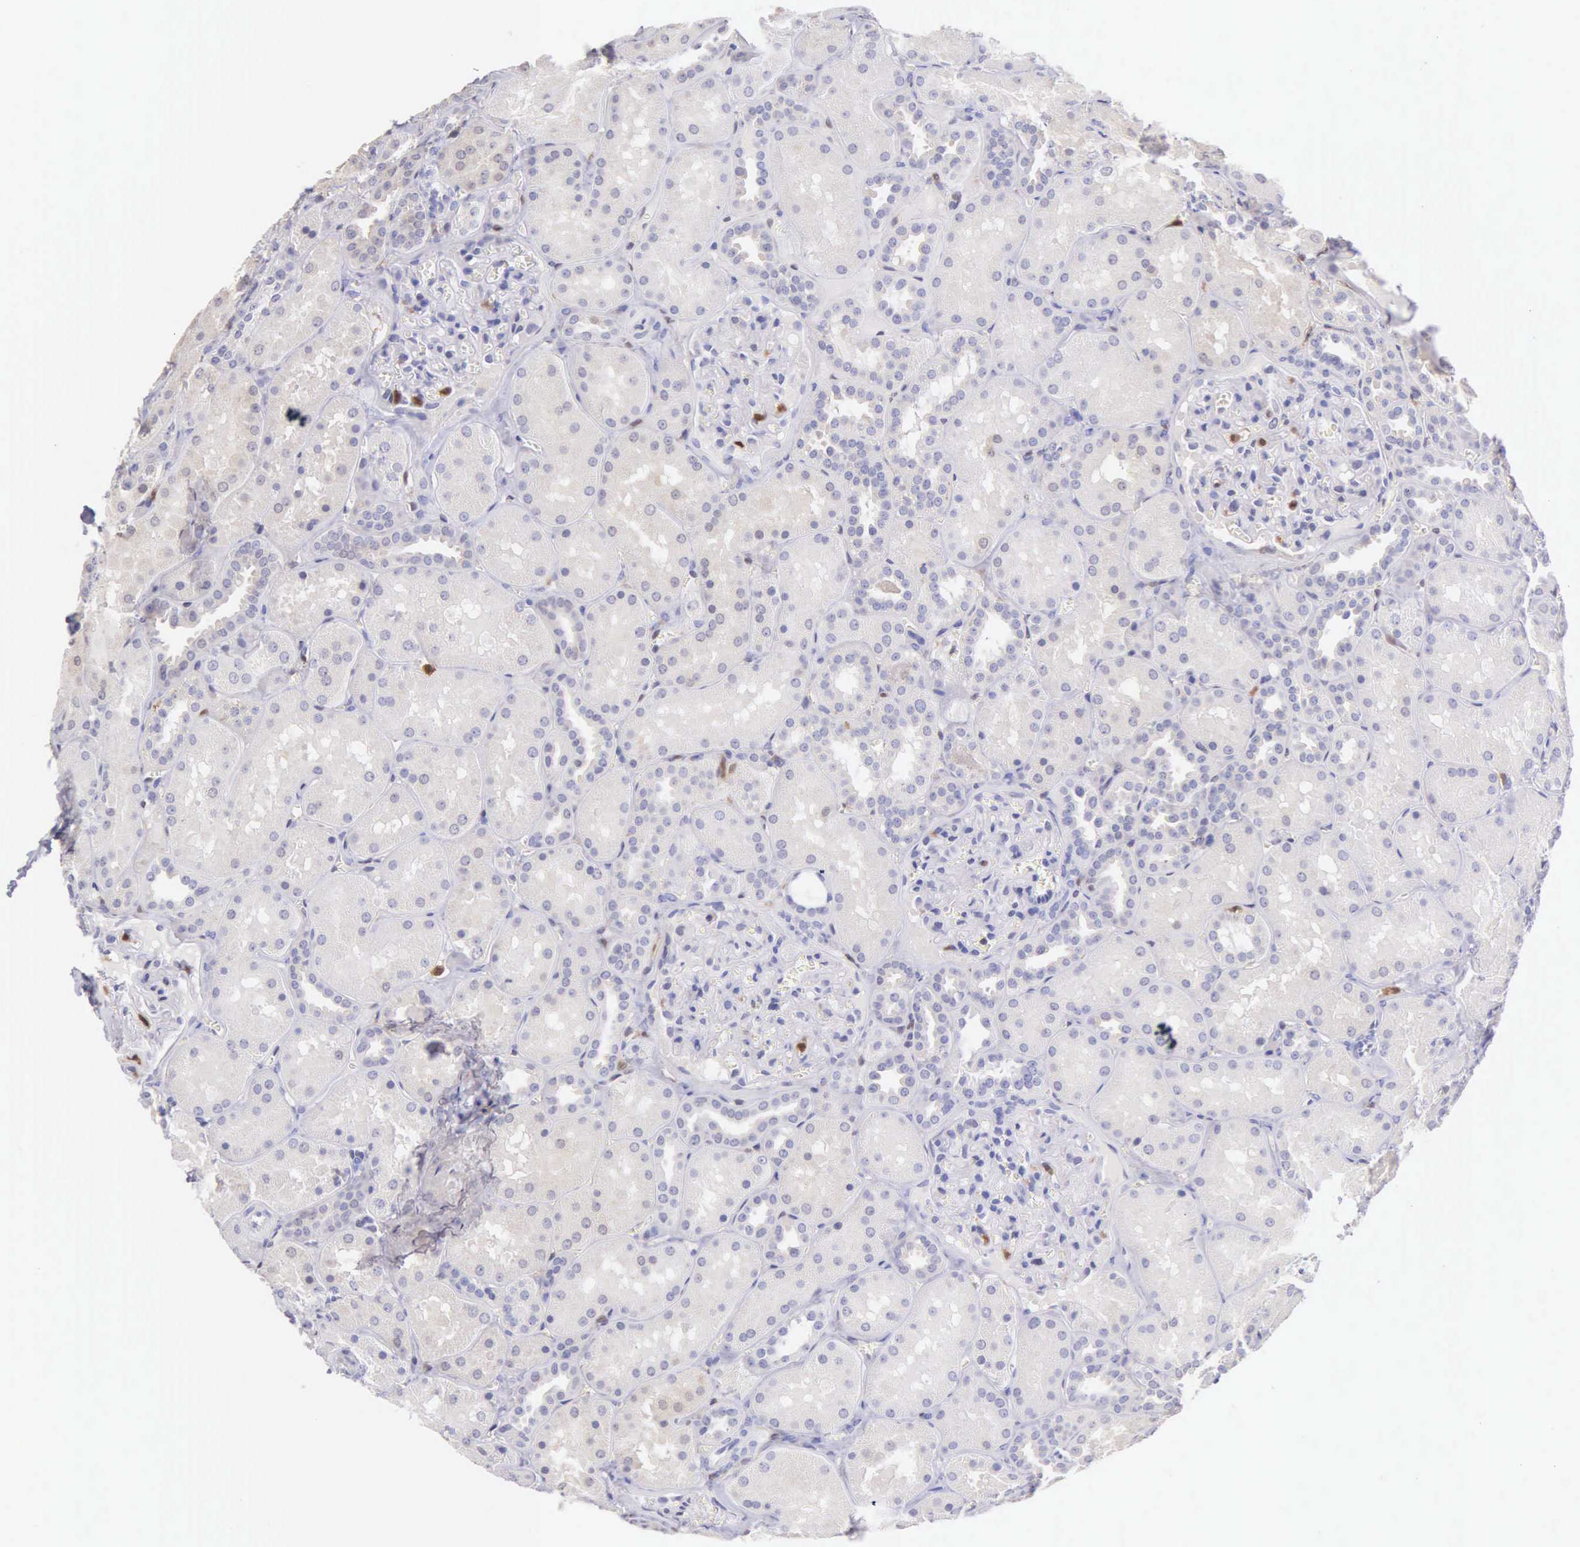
{"staining": {"intensity": "negative", "quantity": "none", "location": "none"}, "tissue": "kidney", "cell_type": "Cells in glomeruli", "image_type": "normal", "snomed": [{"axis": "morphology", "description": "Normal tissue, NOS"}, {"axis": "topography", "description": "Kidney"}], "caption": "Immunohistochemical staining of normal human kidney demonstrates no significant positivity in cells in glomeruli.", "gene": "BID", "patient": {"sex": "female", "age": 52}}